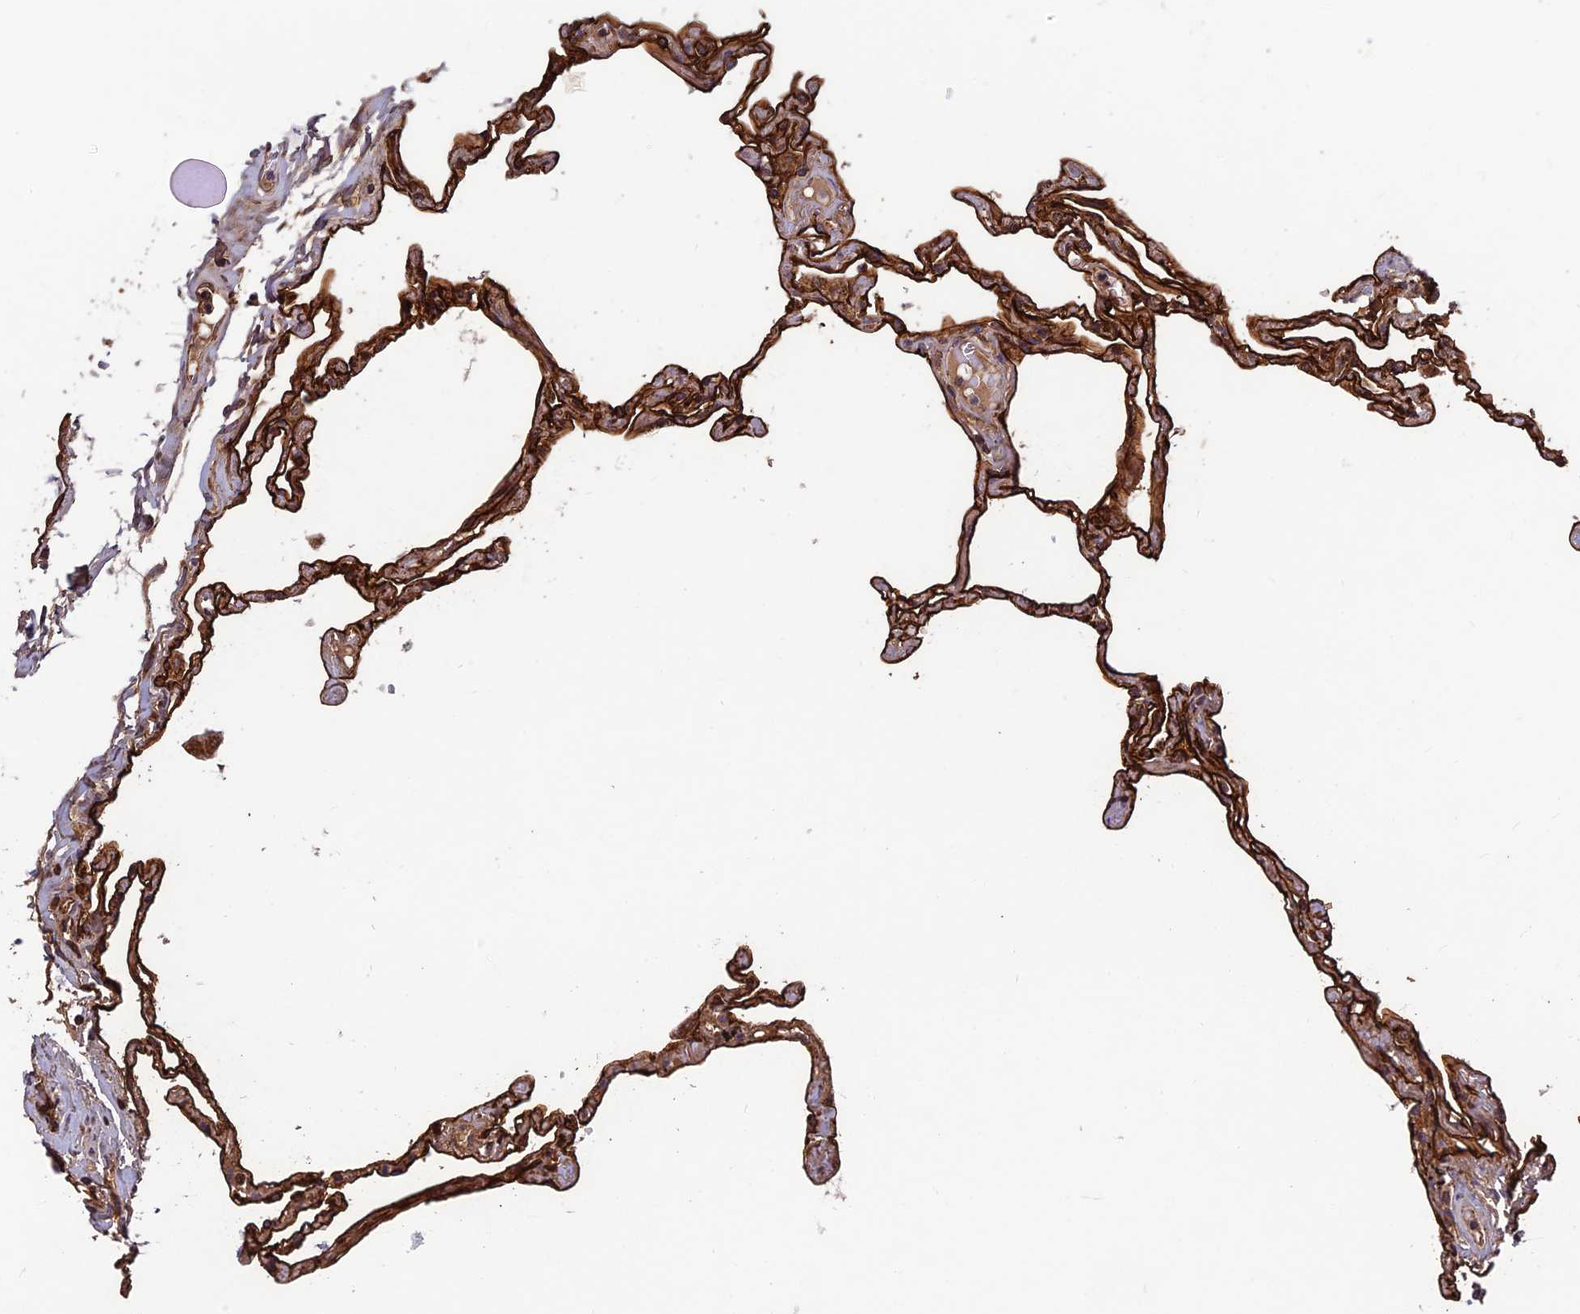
{"staining": {"intensity": "moderate", "quantity": ">75%", "location": "cytoplasmic/membranous"}, "tissue": "lung", "cell_type": "Alveolar cells", "image_type": "normal", "snomed": [{"axis": "morphology", "description": "Normal tissue, NOS"}, {"axis": "topography", "description": "Lung"}], "caption": "Lung stained with a brown dye exhibits moderate cytoplasmic/membranous positive expression in about >75% of alveolar cells.", "gene": "CCDC15", "patient": {"sex": "female", "age": 67}}